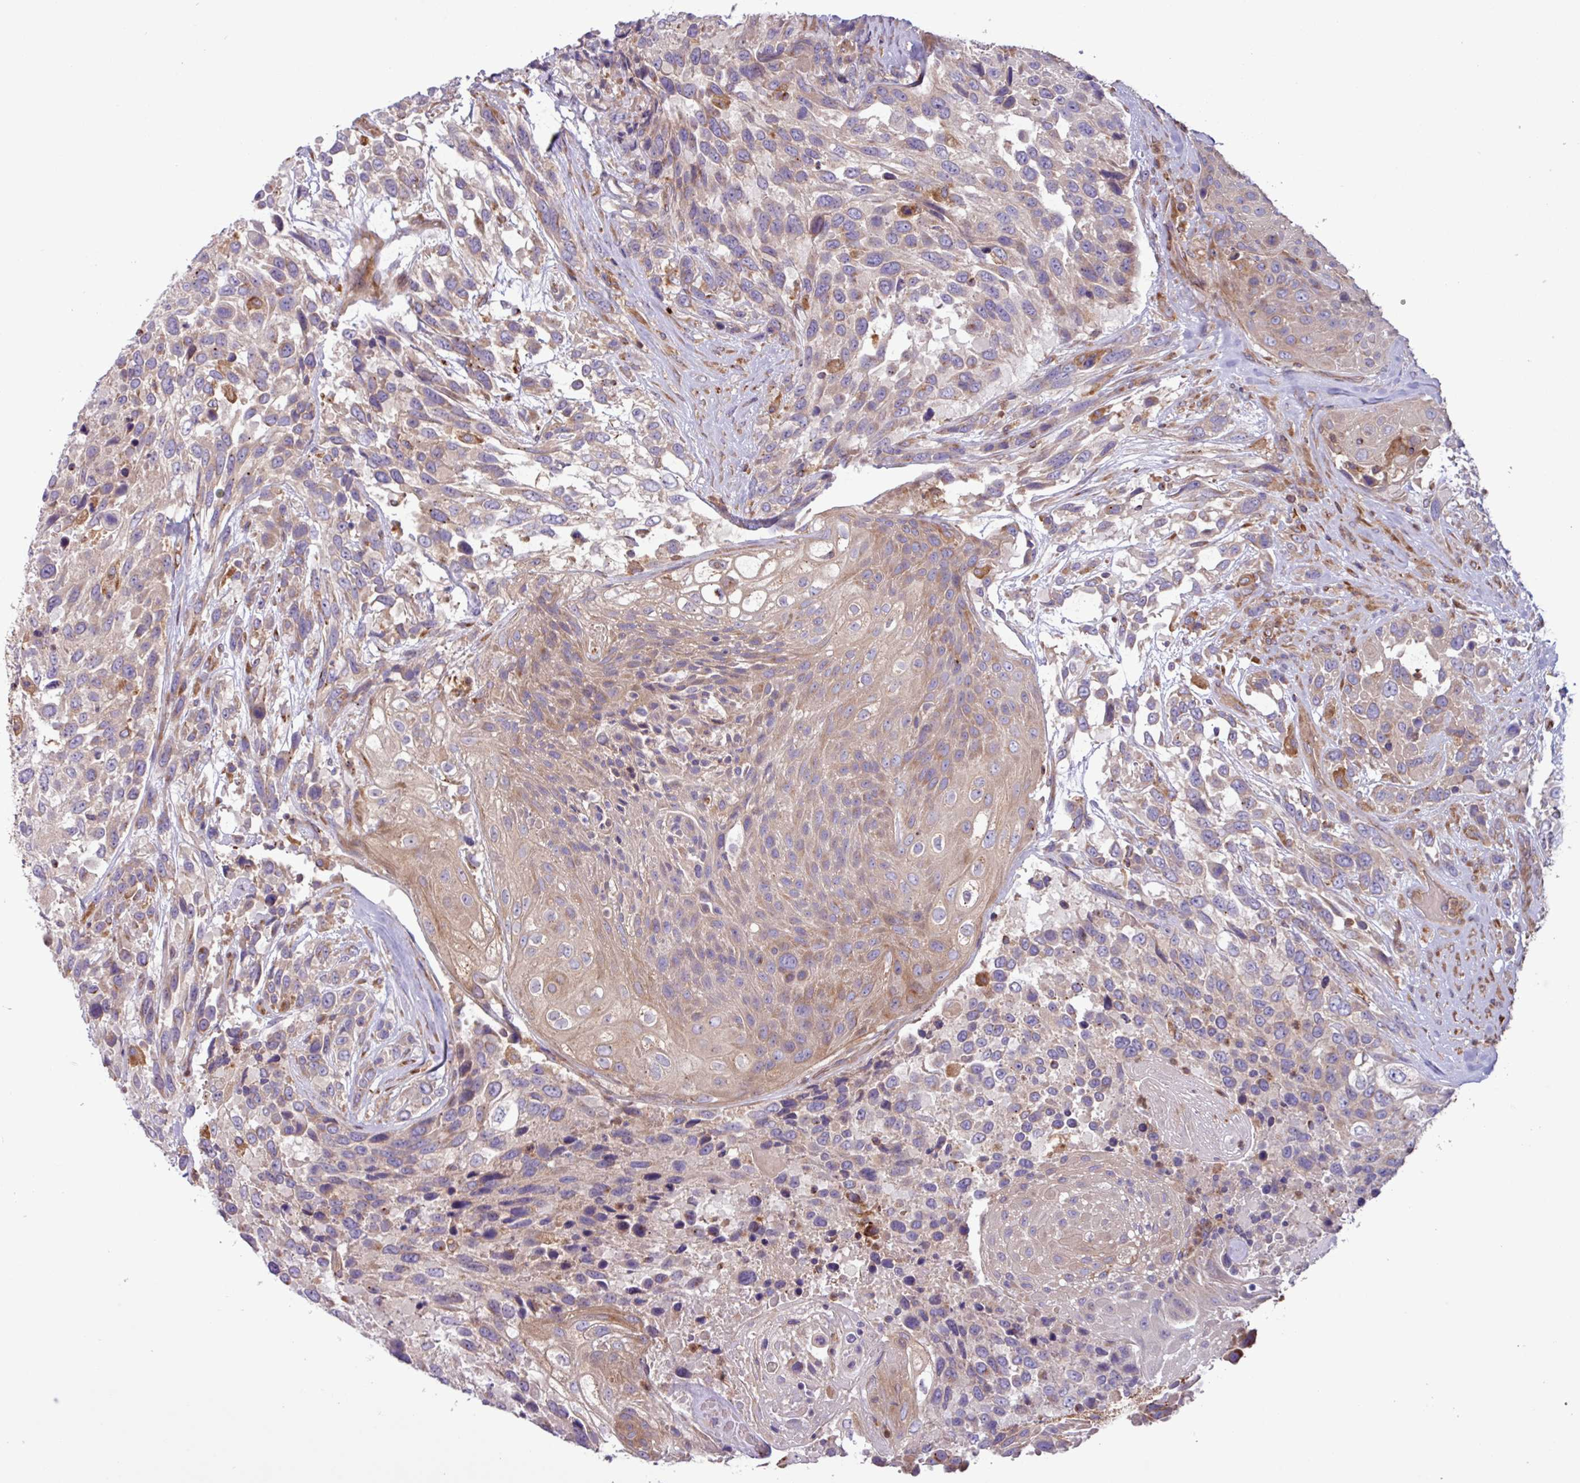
{"staining": {"intensity": "weak", "quantity": "25%-75%", "location": "cytoplasmic/membranous"}, "tissue": "urothelial cancer", "cell_type": "Tumor cells", "image_type": "cancer", "snomed": [{"axis": "morphology", "description": "Urothelial carcinoma, High grade"}, {"axis": "topography", "description": "Urinary bladder"}], "caption": "A brown stain highlights weak cytoplasmic/membranous expression of a protein in urothelial carcinoma (high-grade) tumor cells. The protein of interest is stained brown, and the nuclei are stained in blue (DAB (3,3'-diaminobenzidine) IHC with brightfield microscopy, high magnification).", "gene": "RAB19", "patient": {"sex": "female", "age": 70}}